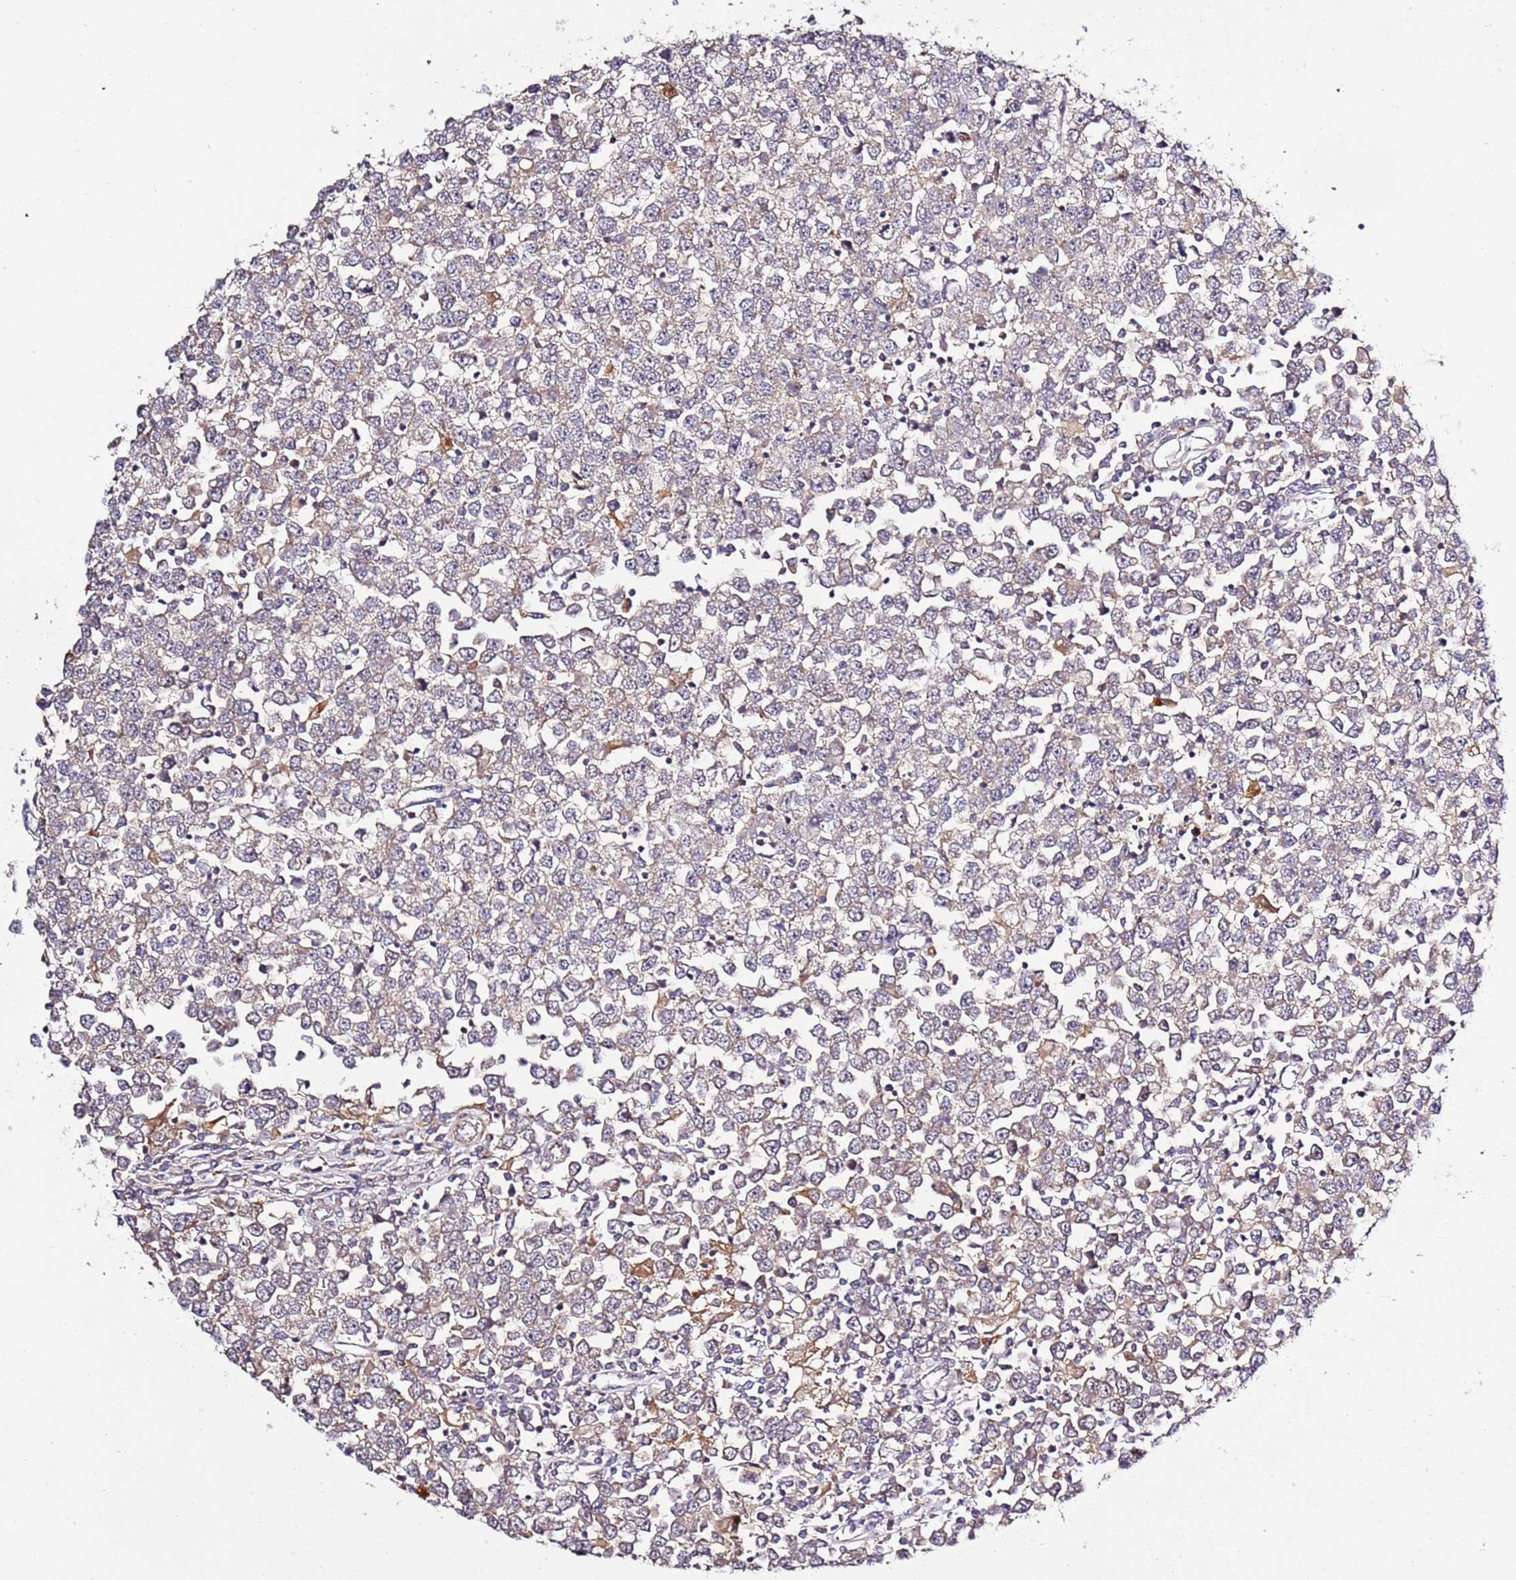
{"staining": {"intensity": "weak", "quantity": "25%-75%", "location": "cytoplasmic/membranous"}, "tissue": "testis cancer", "cell_type": "Tumor cells", "image_type": "cancer", "snomed": [{"axis": "morphology", "description": "Seminoma, NOS"}, {"axis": "topography", "description": "Testis"}], "caption": "Testis seminoma tissue shows weak cytoplasmic/membranous positivity in about 25%-75% of tumor cells (IHC, brightfield microscopy, high magnification).", "gene": "PVRIG", "patient": {"sex": "male", "age": 65}}